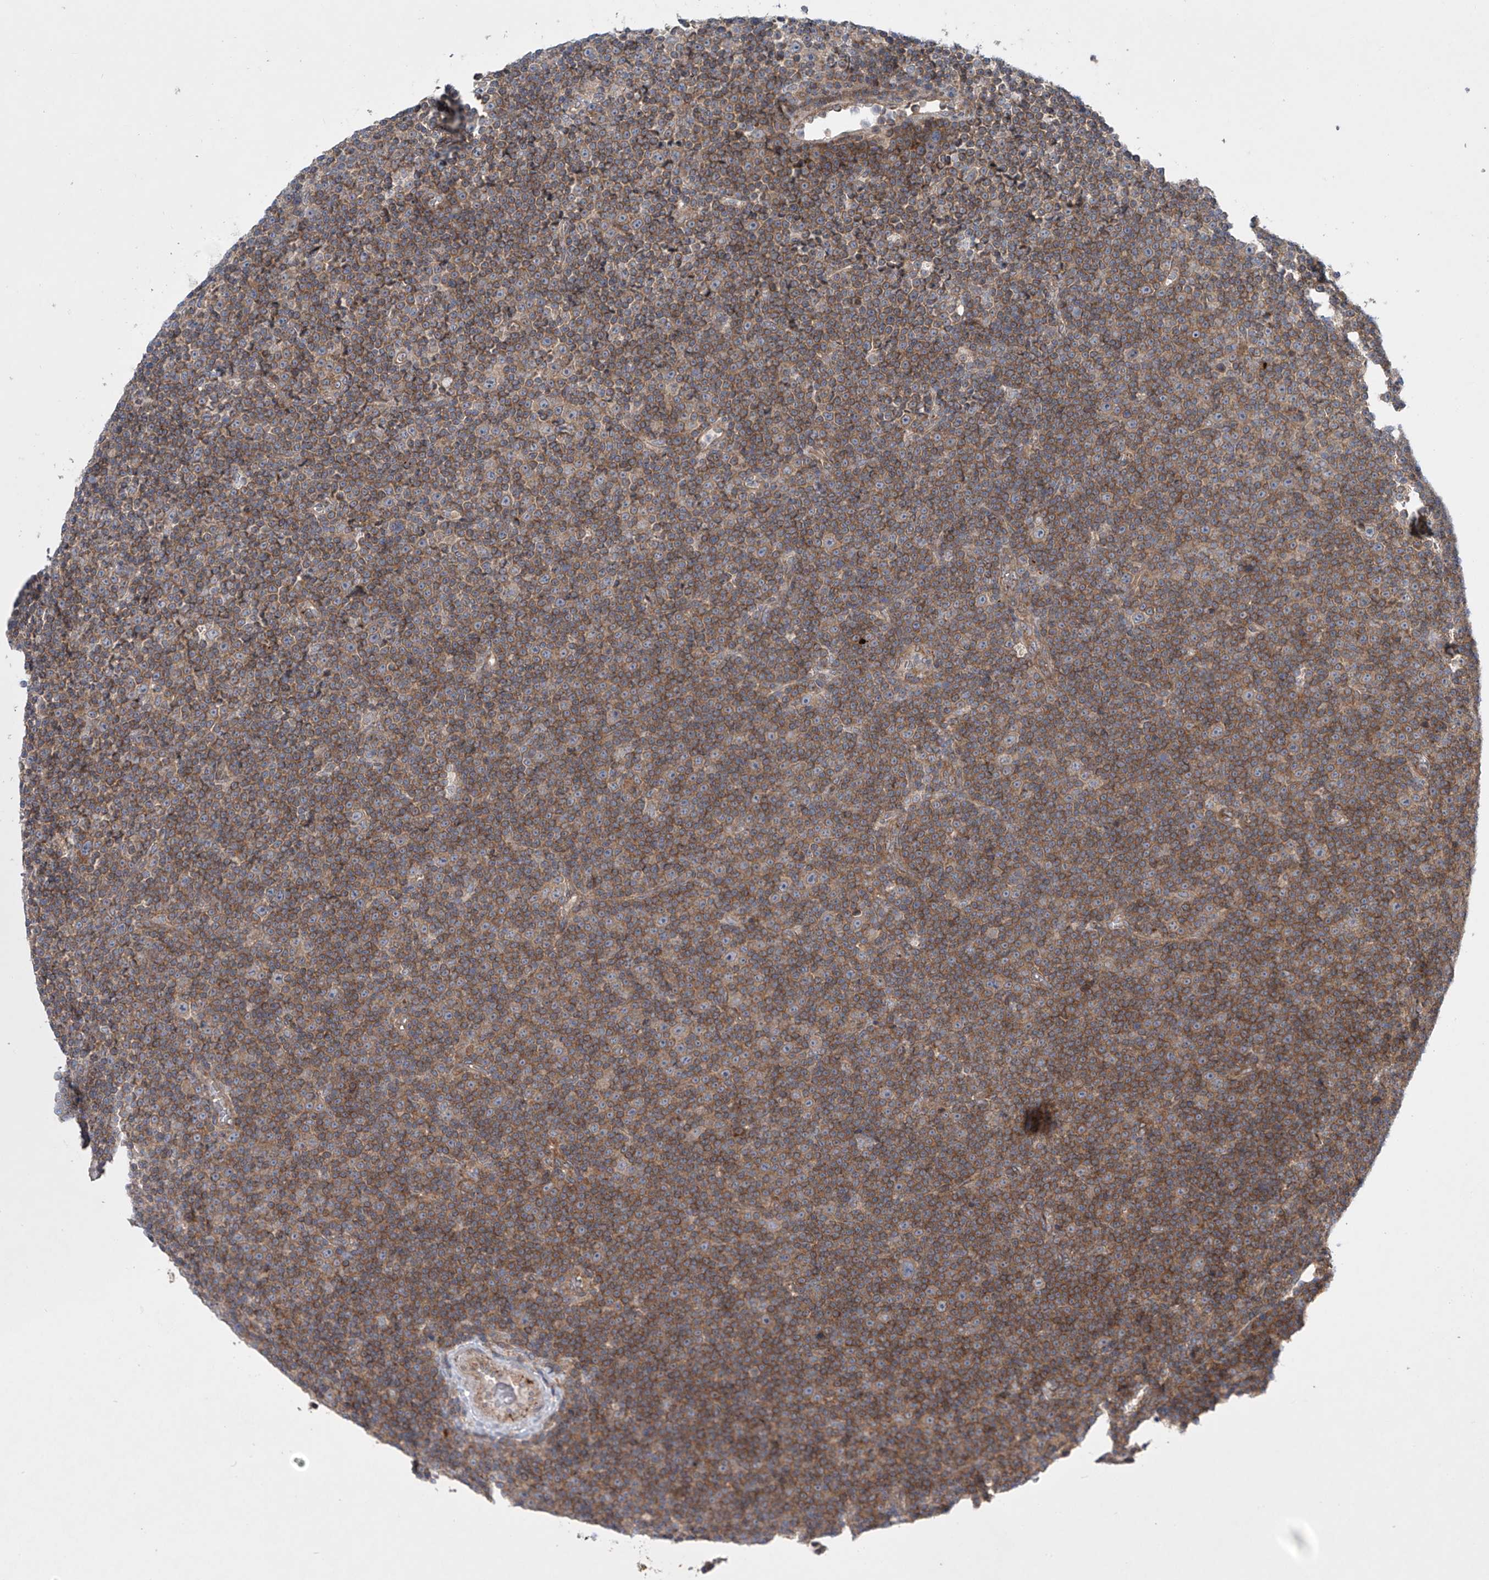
{"staining": {"intensity": "moderate", "quantity": ">75%", "location": "cytoplasmic/membranous"}, "tissue": "lymphoma", "cell_type": "Tumor cells", "image_type": "cancer", "snomed": [{"axis": "morphology", "description": "Malignant lymphoma, non-Hodgkin's type, Low grade"}, {"axis": "topography", "description": "Lymph node"}], "caption": "Moderate cytoplasmic/membranous positivity is identified in about >75% of tumor cells in low-grade malignant lymphoma, non-Hodgkin's type.", "gene": "TJAP1", "patient": {"sex": "female", "age": 67}}